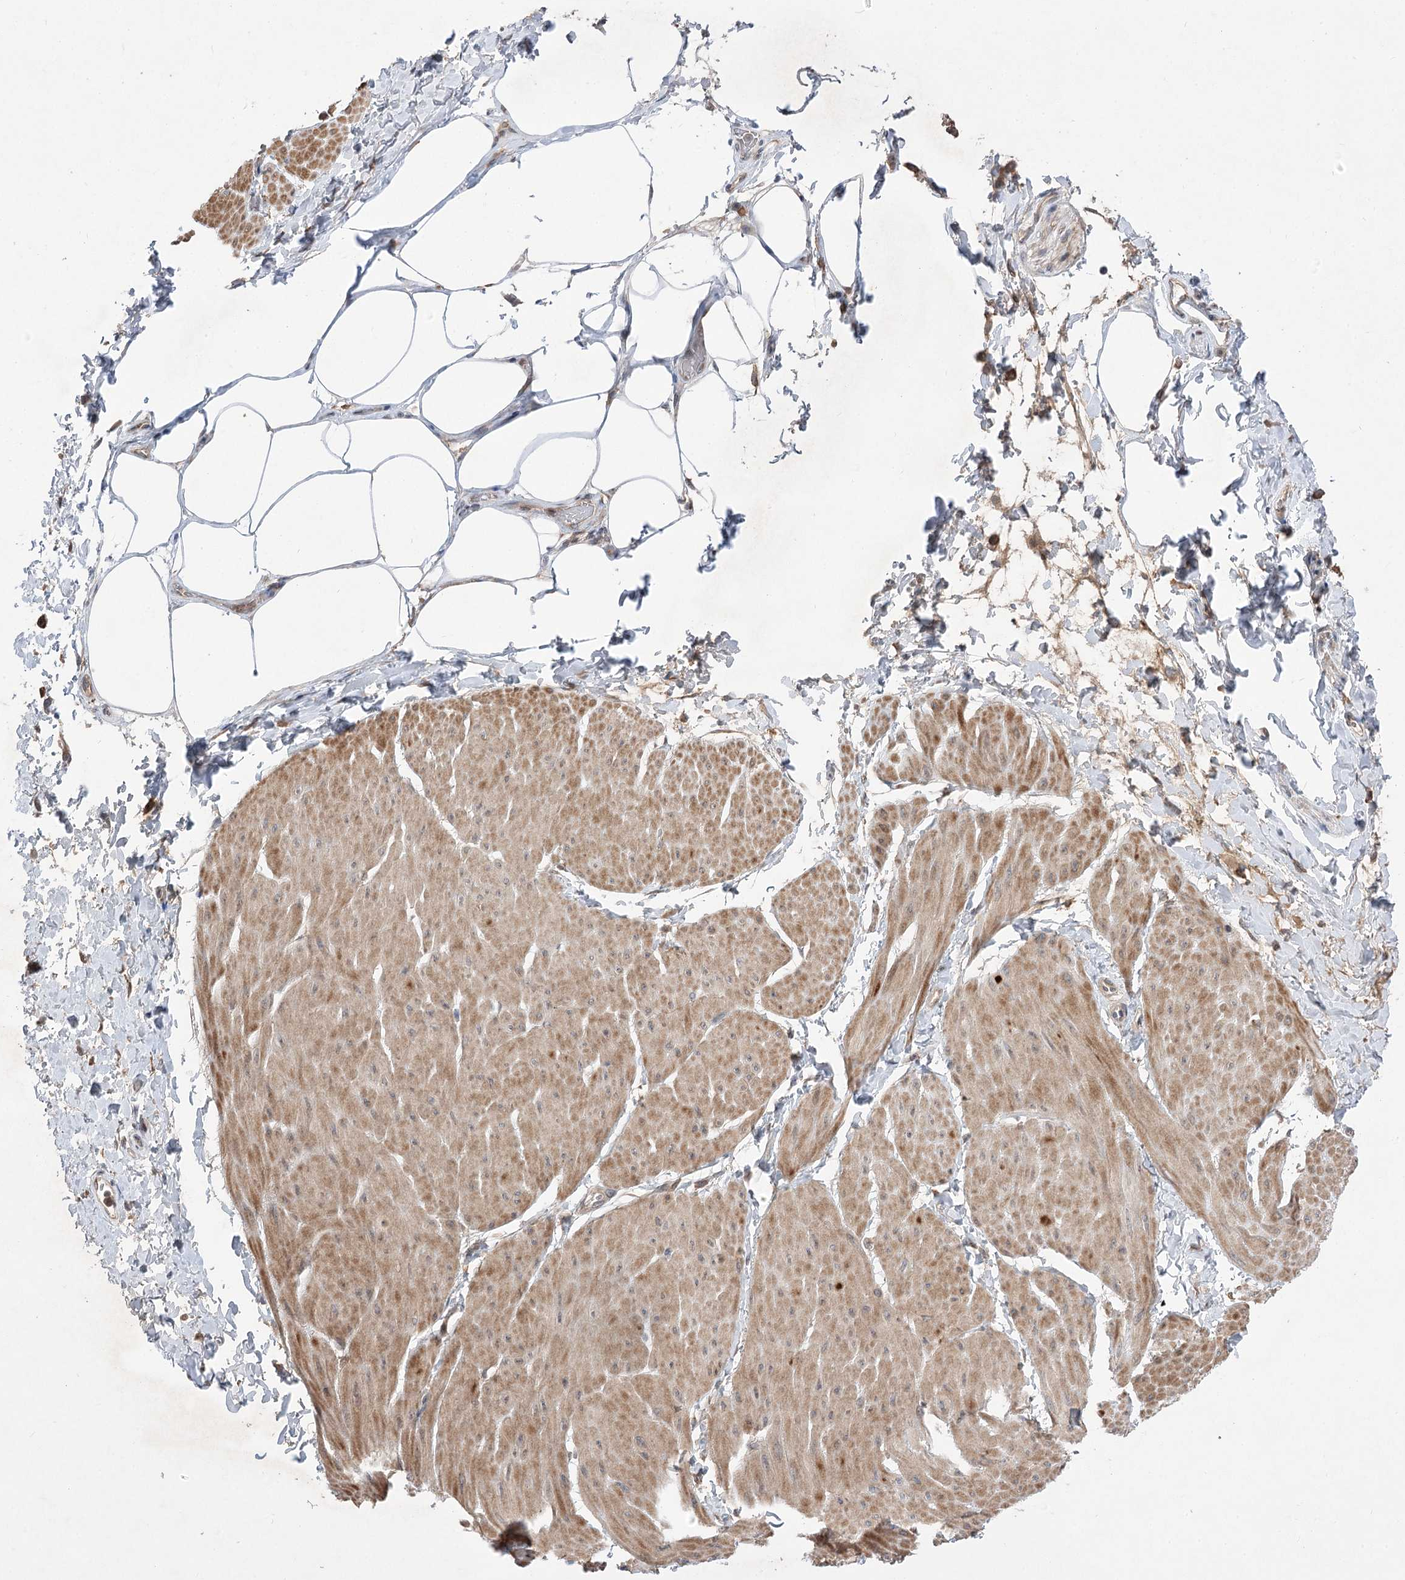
{"staining": {"intensity": "moderate", "quantity": ">75%", "location": "cytoplasmic/membranous"}, "tissue": "smooth muscle", "cell_type": "Smooth muscle cells", "image_type": "normal", "snomed": [{"axis": "morphology", "description": "Urothelial carcinoma, High grade"}, {"axis": "topography", "description": "Urinary bladder"}], "caption": "Immunohistochemistry (IHC) histopathology image of unremarkable smooth muscle stained for a protein (brown), which demonstrates medium levels of moderate cytoplasmic/membranous expression in approximately >75% of smooth muscle cells.", "gene": "HELT", "patient": {"sex": "male", "age": 46}}